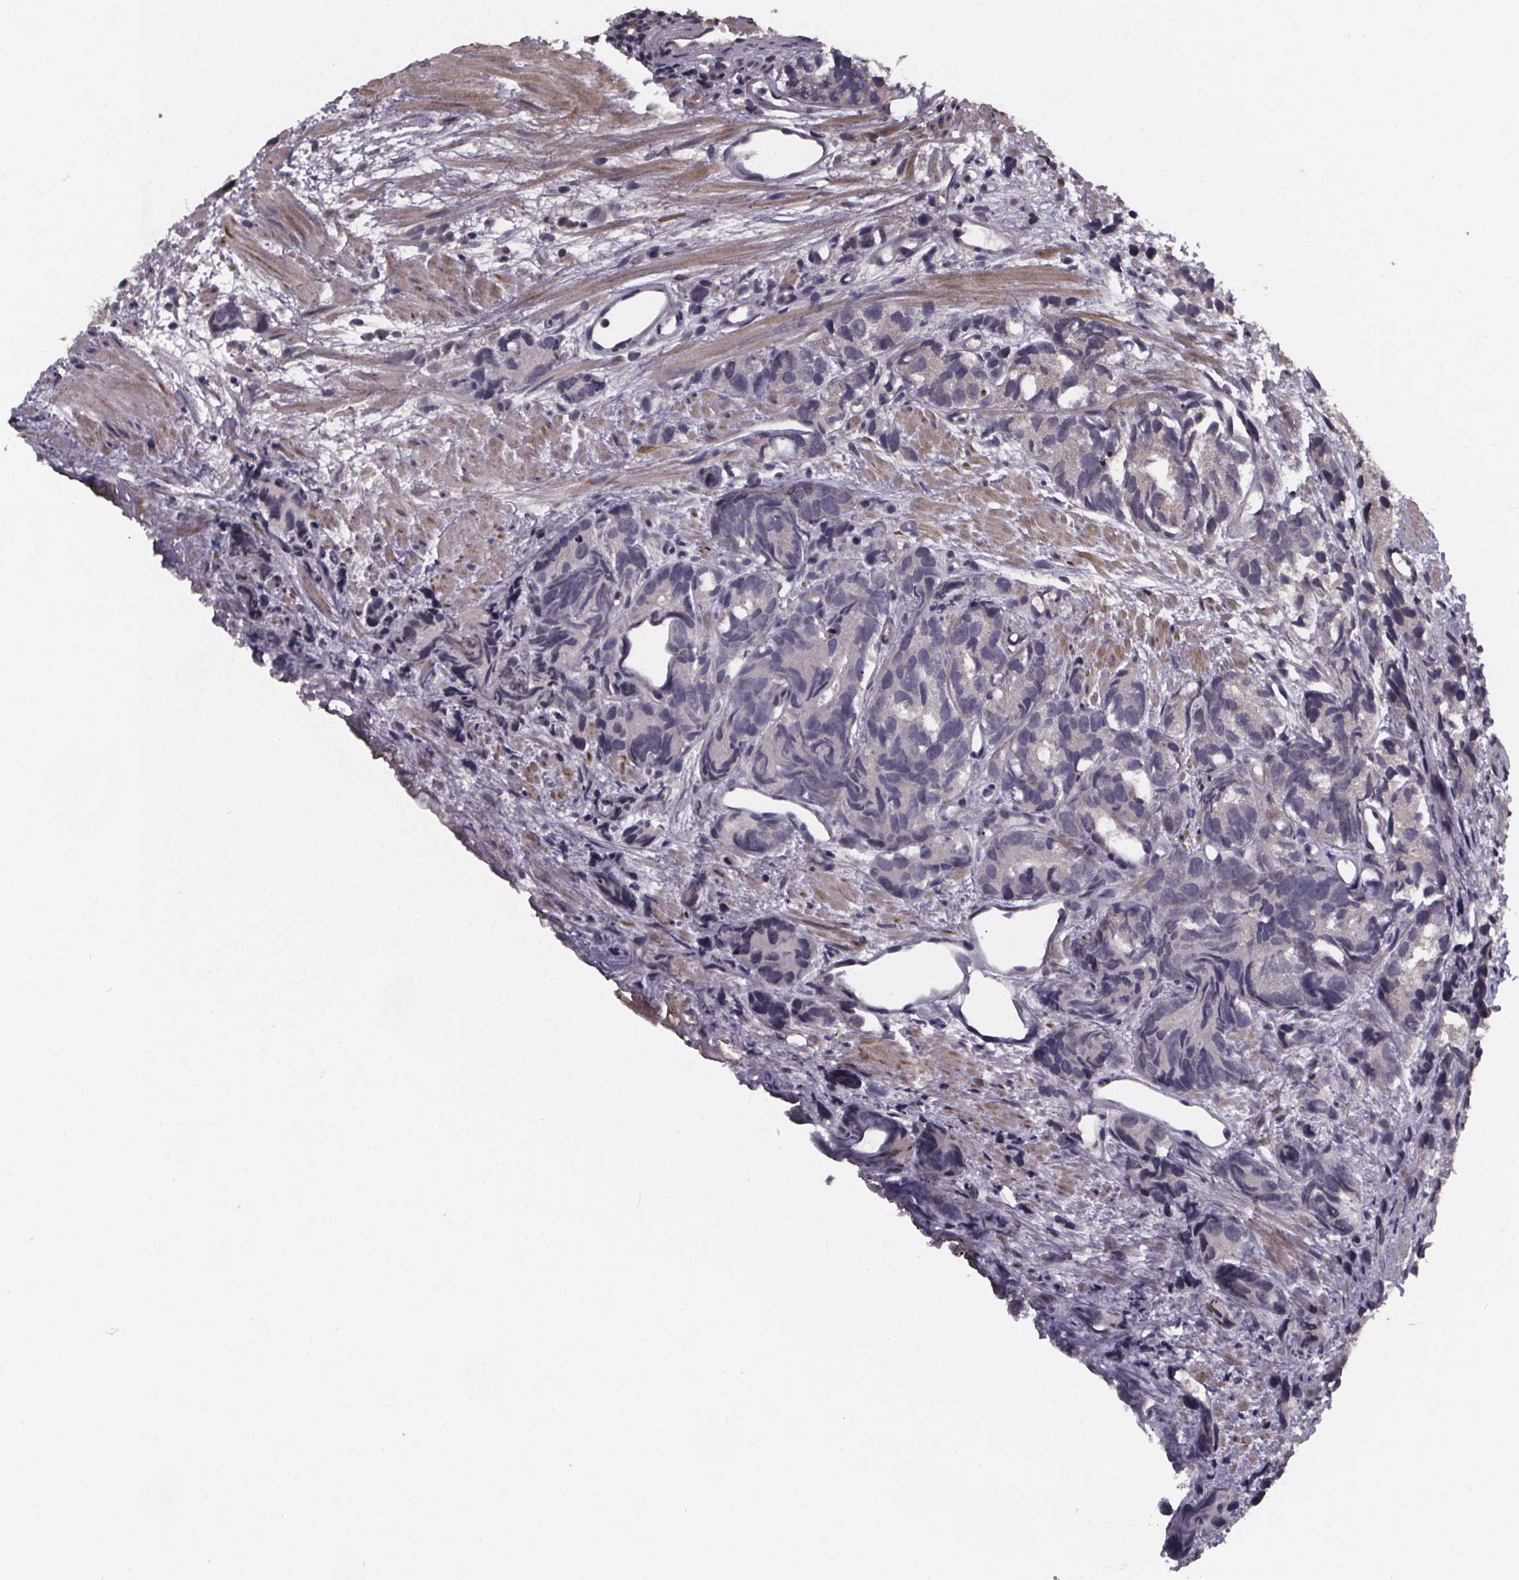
{"staining": {"intensity": "negative", "quantity": "none", "location": "none"}, "tissue": "prostate cancer", "cell_type": "Tumor cells", "image_type": "cancer", "snomed": [{"axis": "morphology", "description": "Adenocarcinoma, High grade"}, {"axis": "topography", "description": "Prostate"}], "caption": "Prostate cancer (adenocarcinoma (high-grade)) stained for a protein using immunohistochemistry displays no staining tumor cells.", "gene": "FN3KRP", "patient": {"sex": "male", "age": 77}}